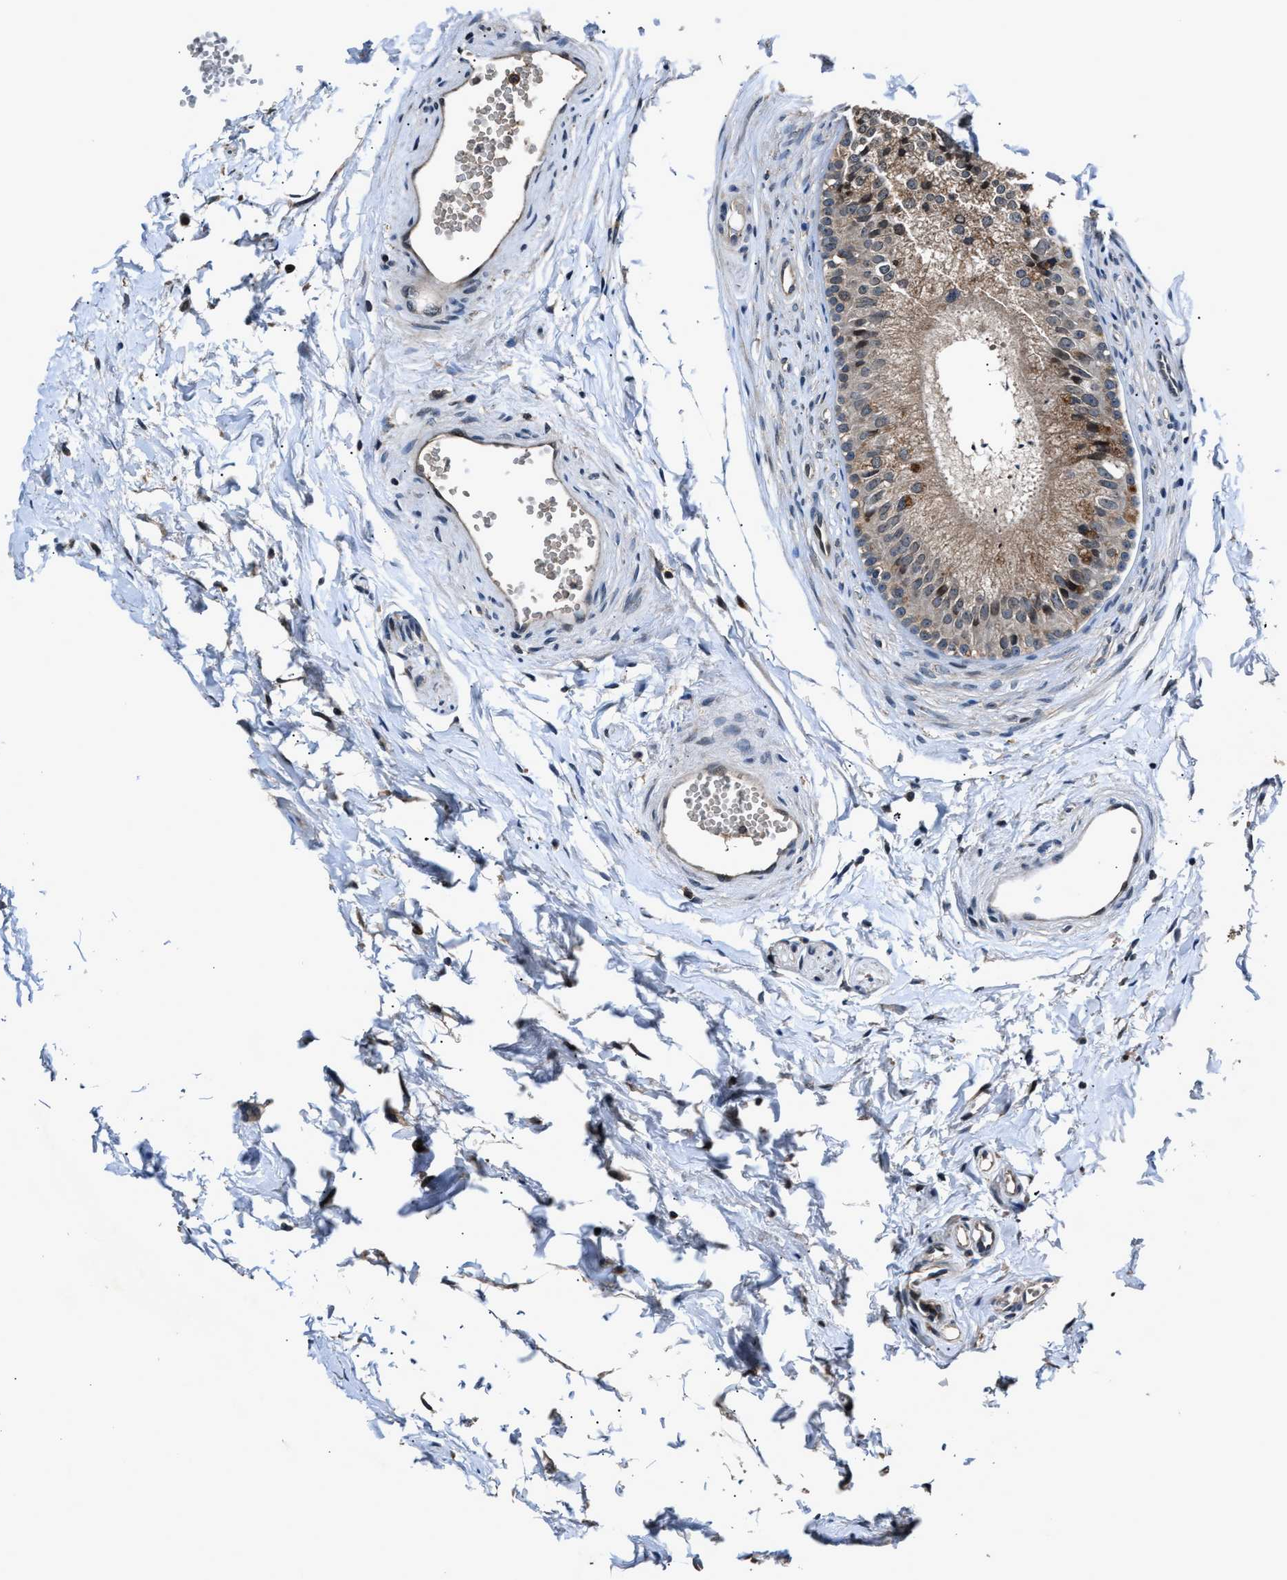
{"staining": {"intensity": "weak", "quantity": "<25%", "location": "cytoplasmic/membranous"}, "tissue": "epididymis", "cell_type": "Glandular cells", "image_type": "normal", "snomed": [{"axis": "morphology", "description": "Normal tissue, NOS"}, {"axis": "topography", "description": "Epididymis"}], "caption": "DAB immunohistochemical staining of normal human epididymis shows no significant staining in glandular cells.", "gene": "TNRC18", "patient": {"sex": "male", "age": 56}}